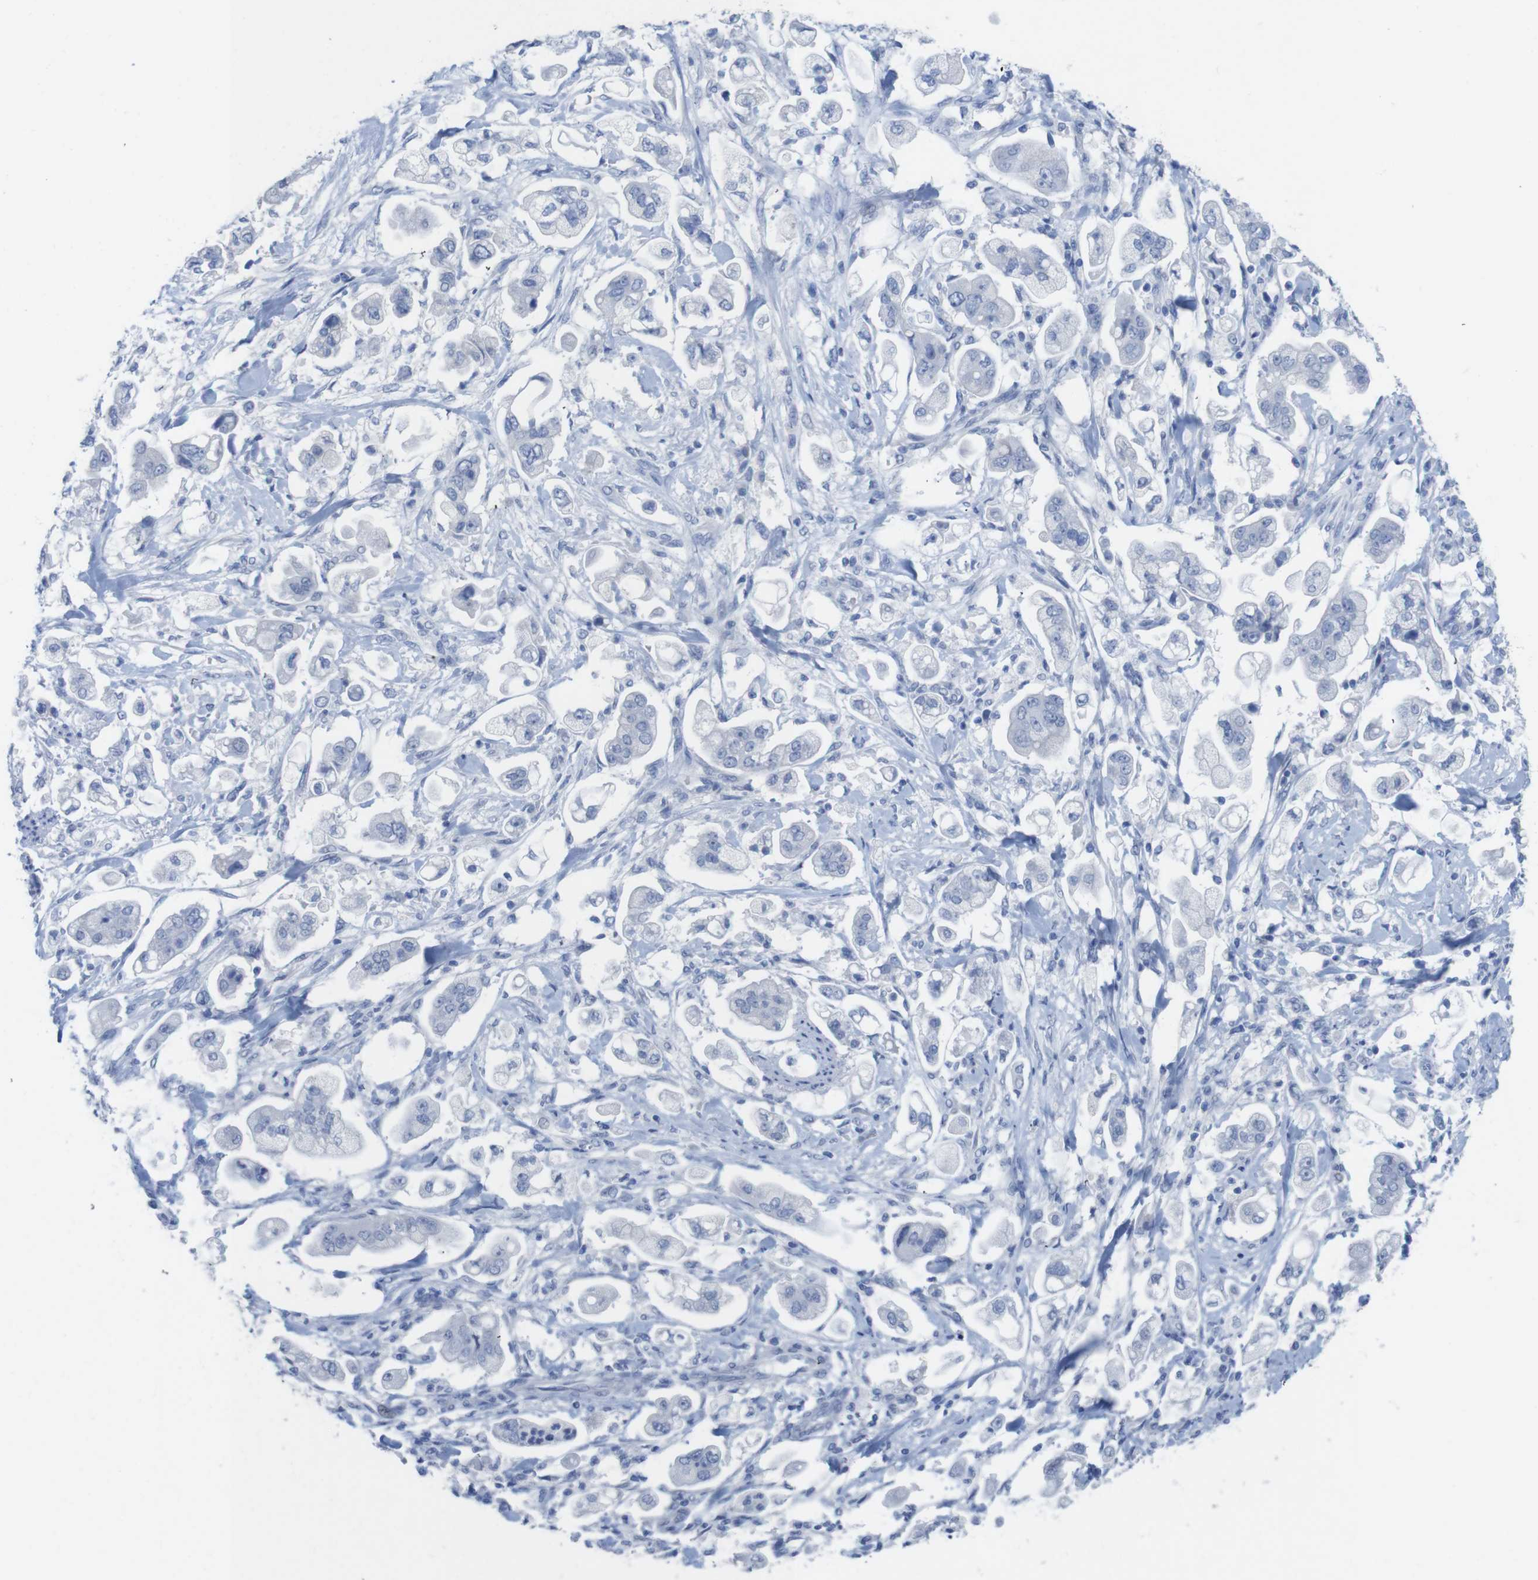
{"staining": {"intensity": "negative", "quantity": "none", "location": "none"}, "tissue": "stomach cancer", "cell_type": "Tumor cells", "image_type": "cancer", "snomed": [{"axis": "morphology", "description": "Adenocarcinoma, NOS"}, {"axis": "topography", "description": "Stomach"}], "caption": "DAB immunohistochemical staining of human stomach cancer (adenocarcinoma) exhibits no significant staining in tumor cells.", "gene": "PNMA1", "patient": {"sex": "male", "age": 62}}